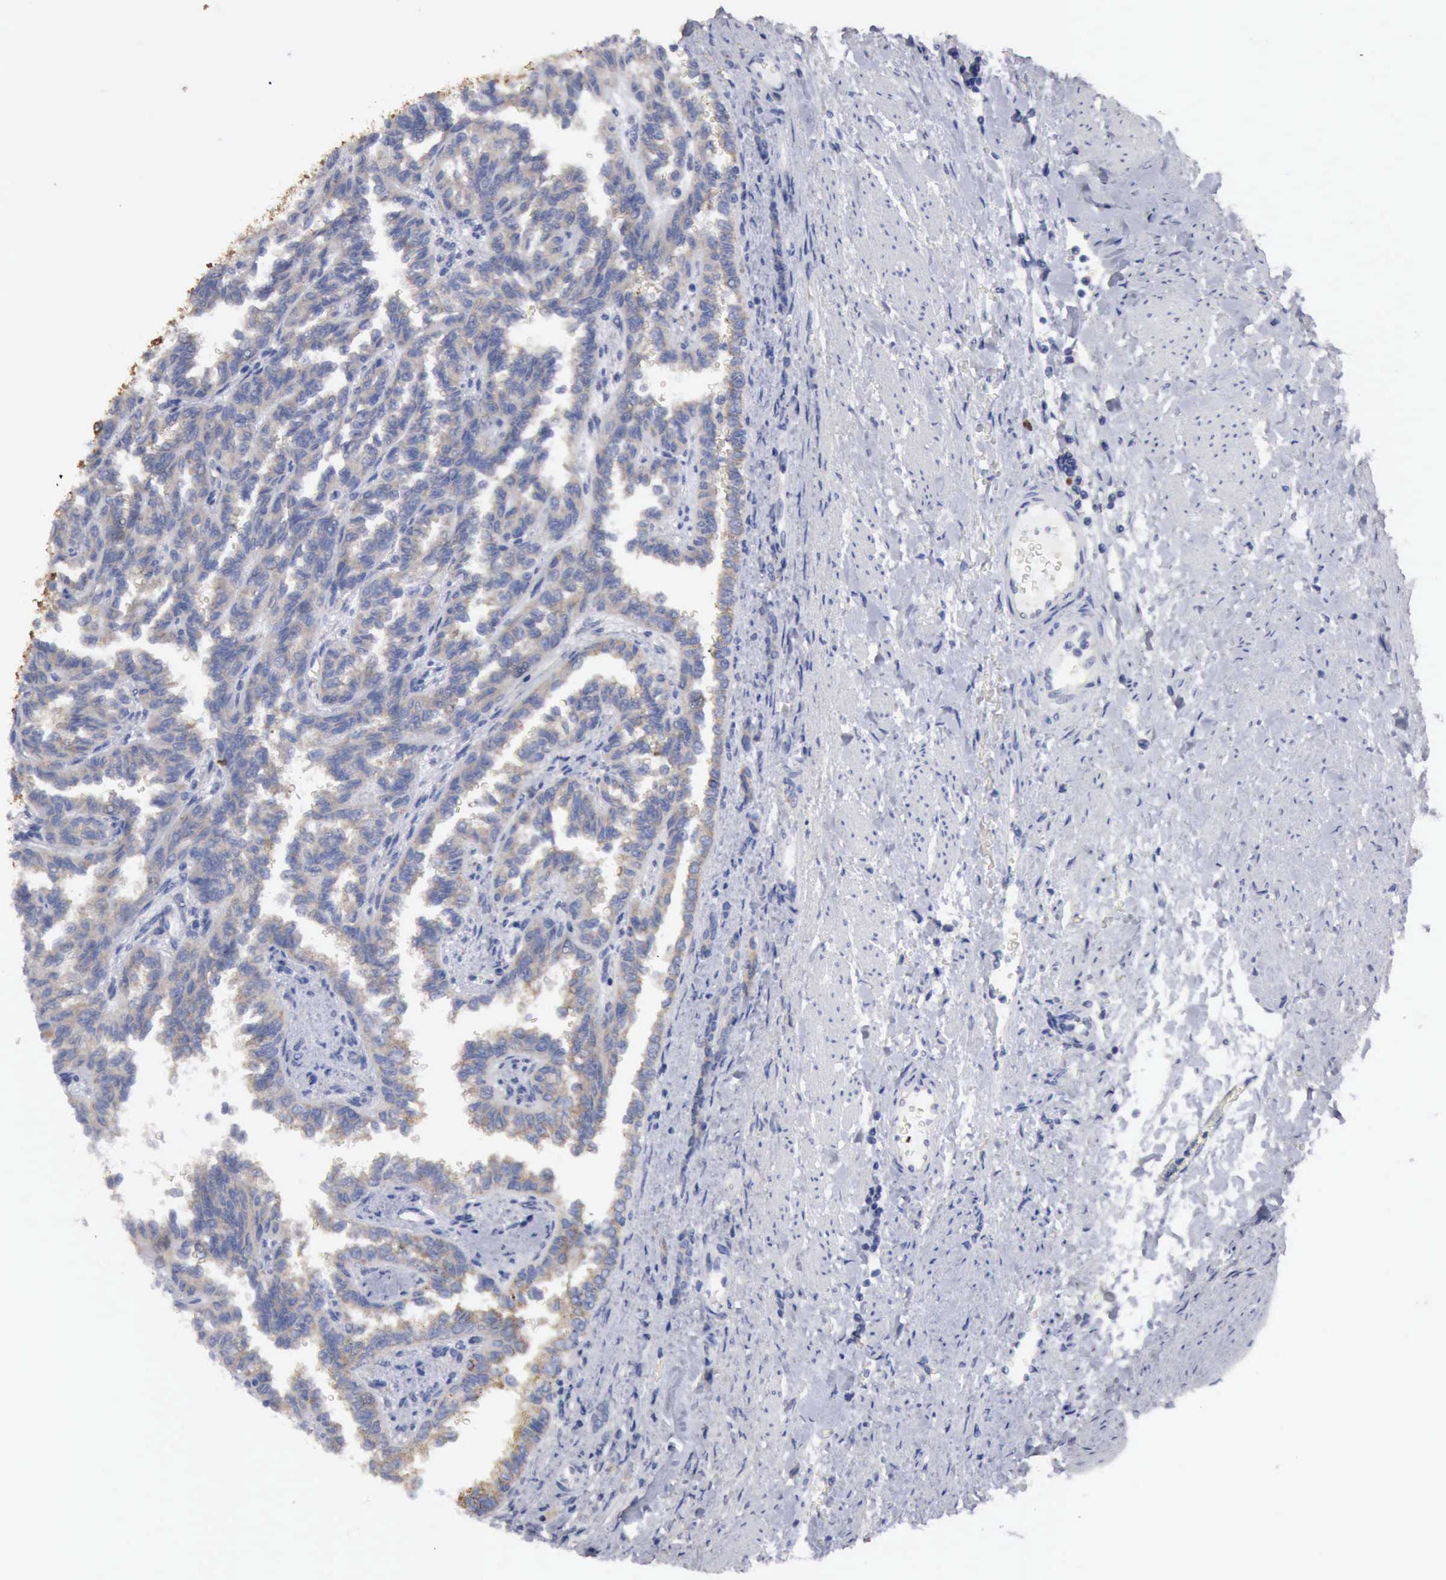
{"staining": {"intensity": "weak", "quantity": "<25%", "location": "cytoplasmic/membranous"}, "tissue": "renal cancer", "cell_type": "Tumor cells", "image_type": "cancer", "snomed": [{"axis": "morphology", "description": "Inflammation, NOS"}, {"axis": "morphology", "description": "Adenocarcinoma, NOS"}, {"axis": "topography", "description": "Kidney"}], "caption": "Immunohistochemistry micrograph of neoplastic tissue: renal adenocarcinoma stained with DAB (3,3'-diaminobenzidine) shows no significant protein positivity in tumor cells.", "gene": "TXLNG", "patient": {"sex": "male", "age": 68}}